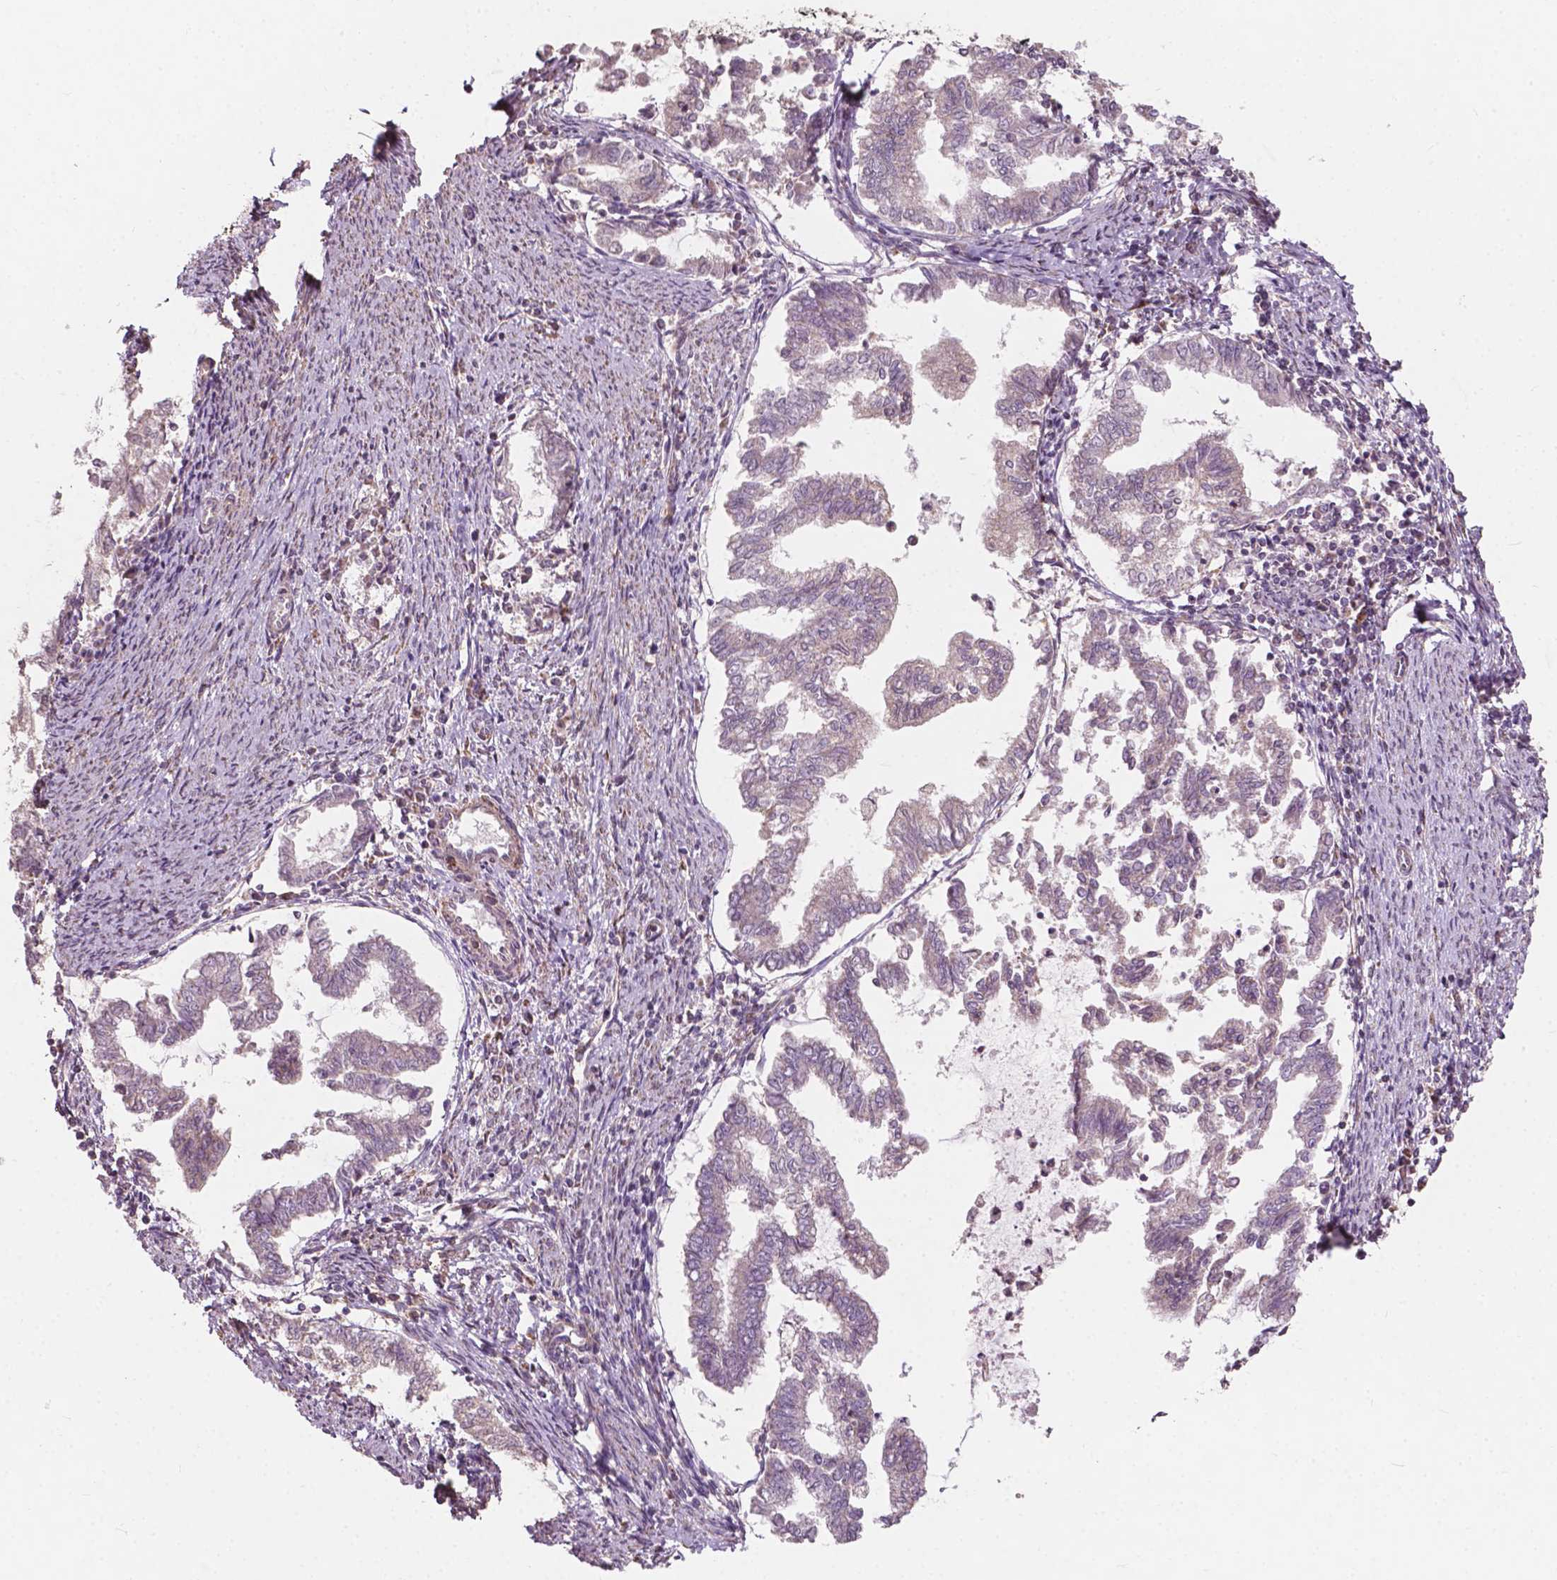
{"staining": {"intensity": "weak", "quantity": "<25%", "location": "cytoplasmic/membranous"}, "tissue": "endometrial cancer", "cell_type": "Tumor cells", "image_type": "cancer", "snomed": [{"axis": "morphology", "description": "Adenocarcinoma, NOS"}, {"axis": "topography", "description": "Endometrium"}], "caption": "DAB immunohistochemical staining of human endometrial adenocarcinoma shows no significant staining in tumor cells. Brightfield microscopy of immunohistochemistry (IHC) stained with DAB (brown) and hematoxylin (blue), captured at high magnification.", "gene": "NDUFA10", "patient": {"sex": "female", "age": 79}}